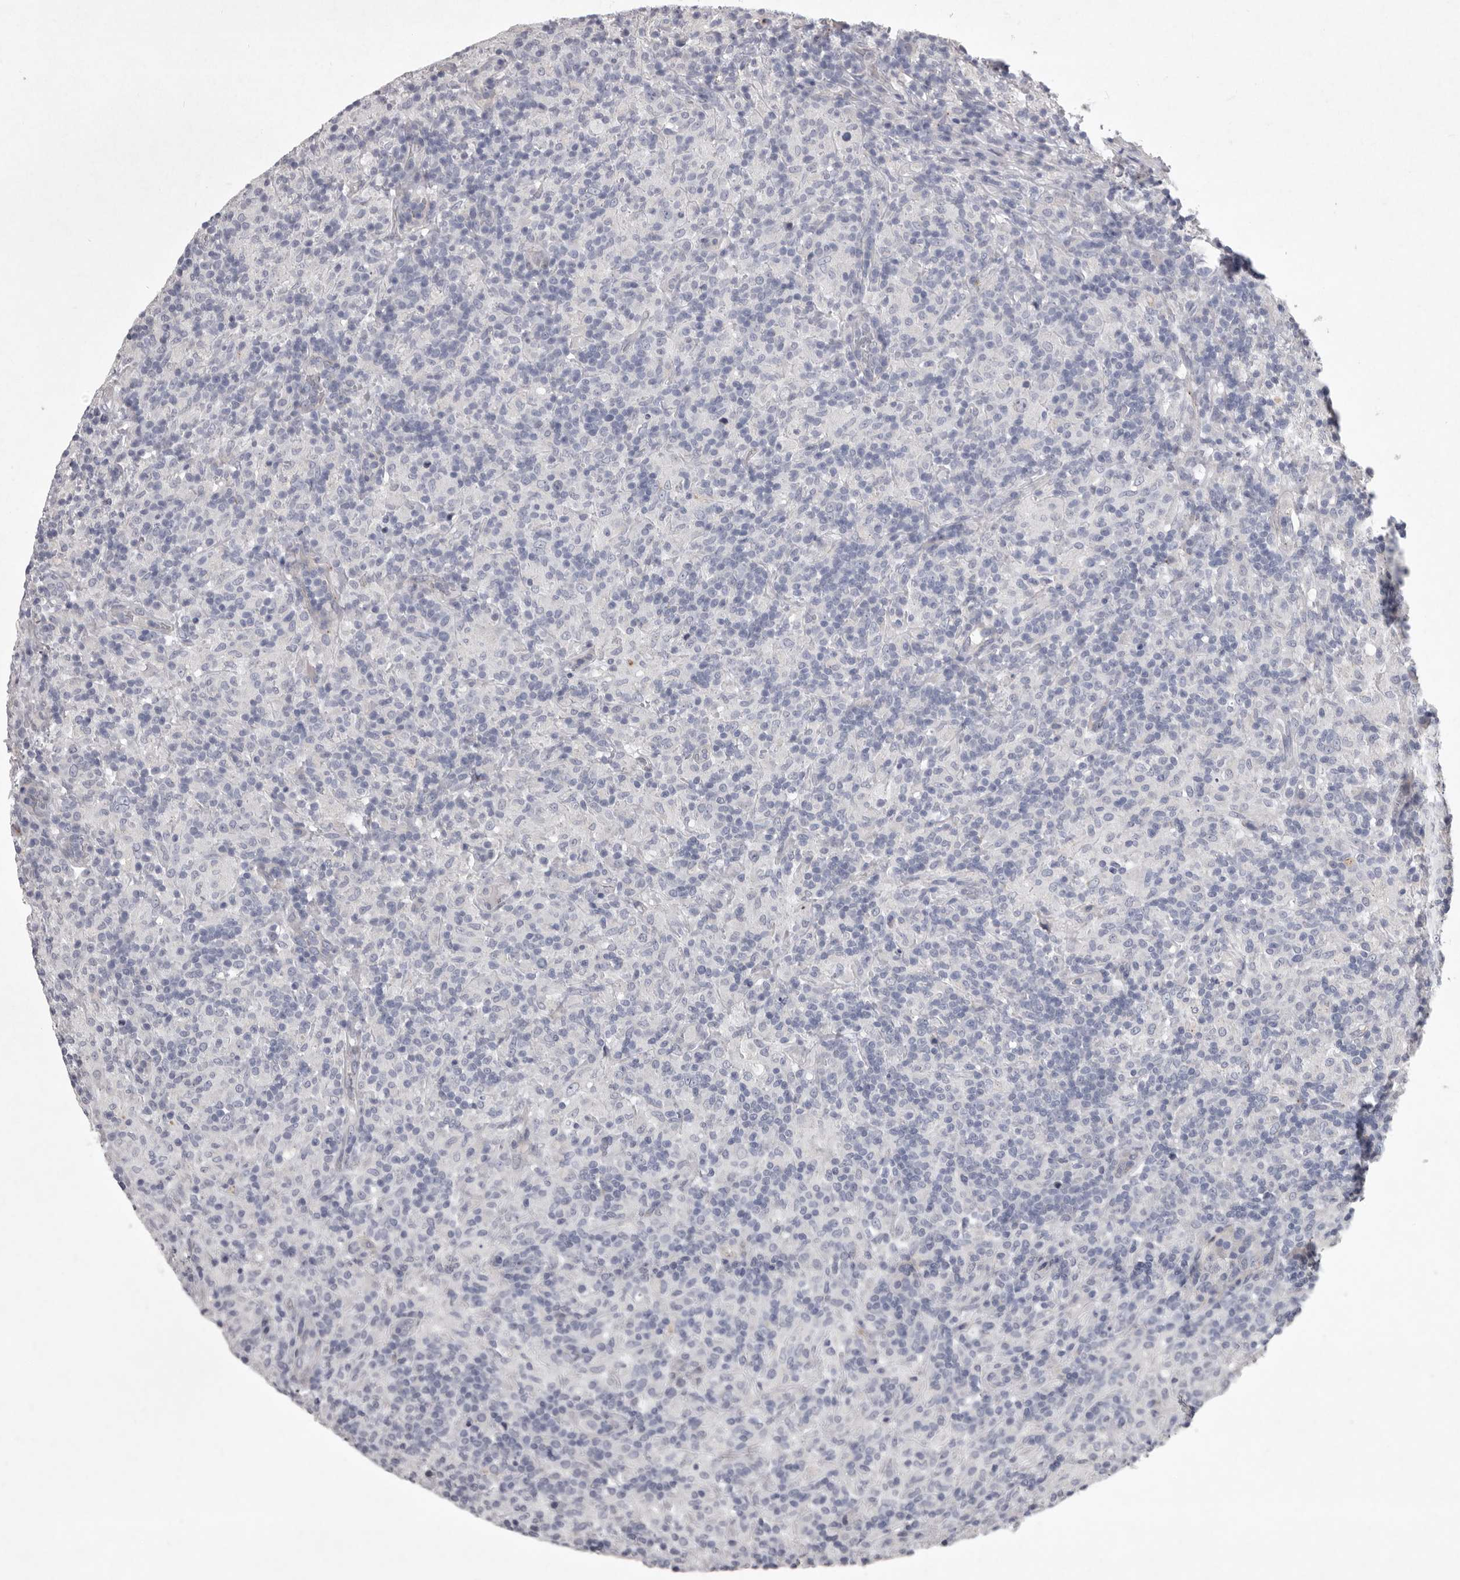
{"staining": {"intensity": "negative", "quantity": "none", "location": "none"}, "tissue": "lymphoma", "cell_type": "Tumor cells", "image_type": "cancer", "snomed": [{"axis": "morphology", "description": "Hodgkin's disease, NOS"}, {"axis": "topography", "description": "Lymph node"}], "caption": "This is a photomicrograph of immunohistochemistry staining of lymphoma, which shows no staining in tumor cells.", "gene": "NKAIN4", "patient": {"sex": "male", "age": 70}}